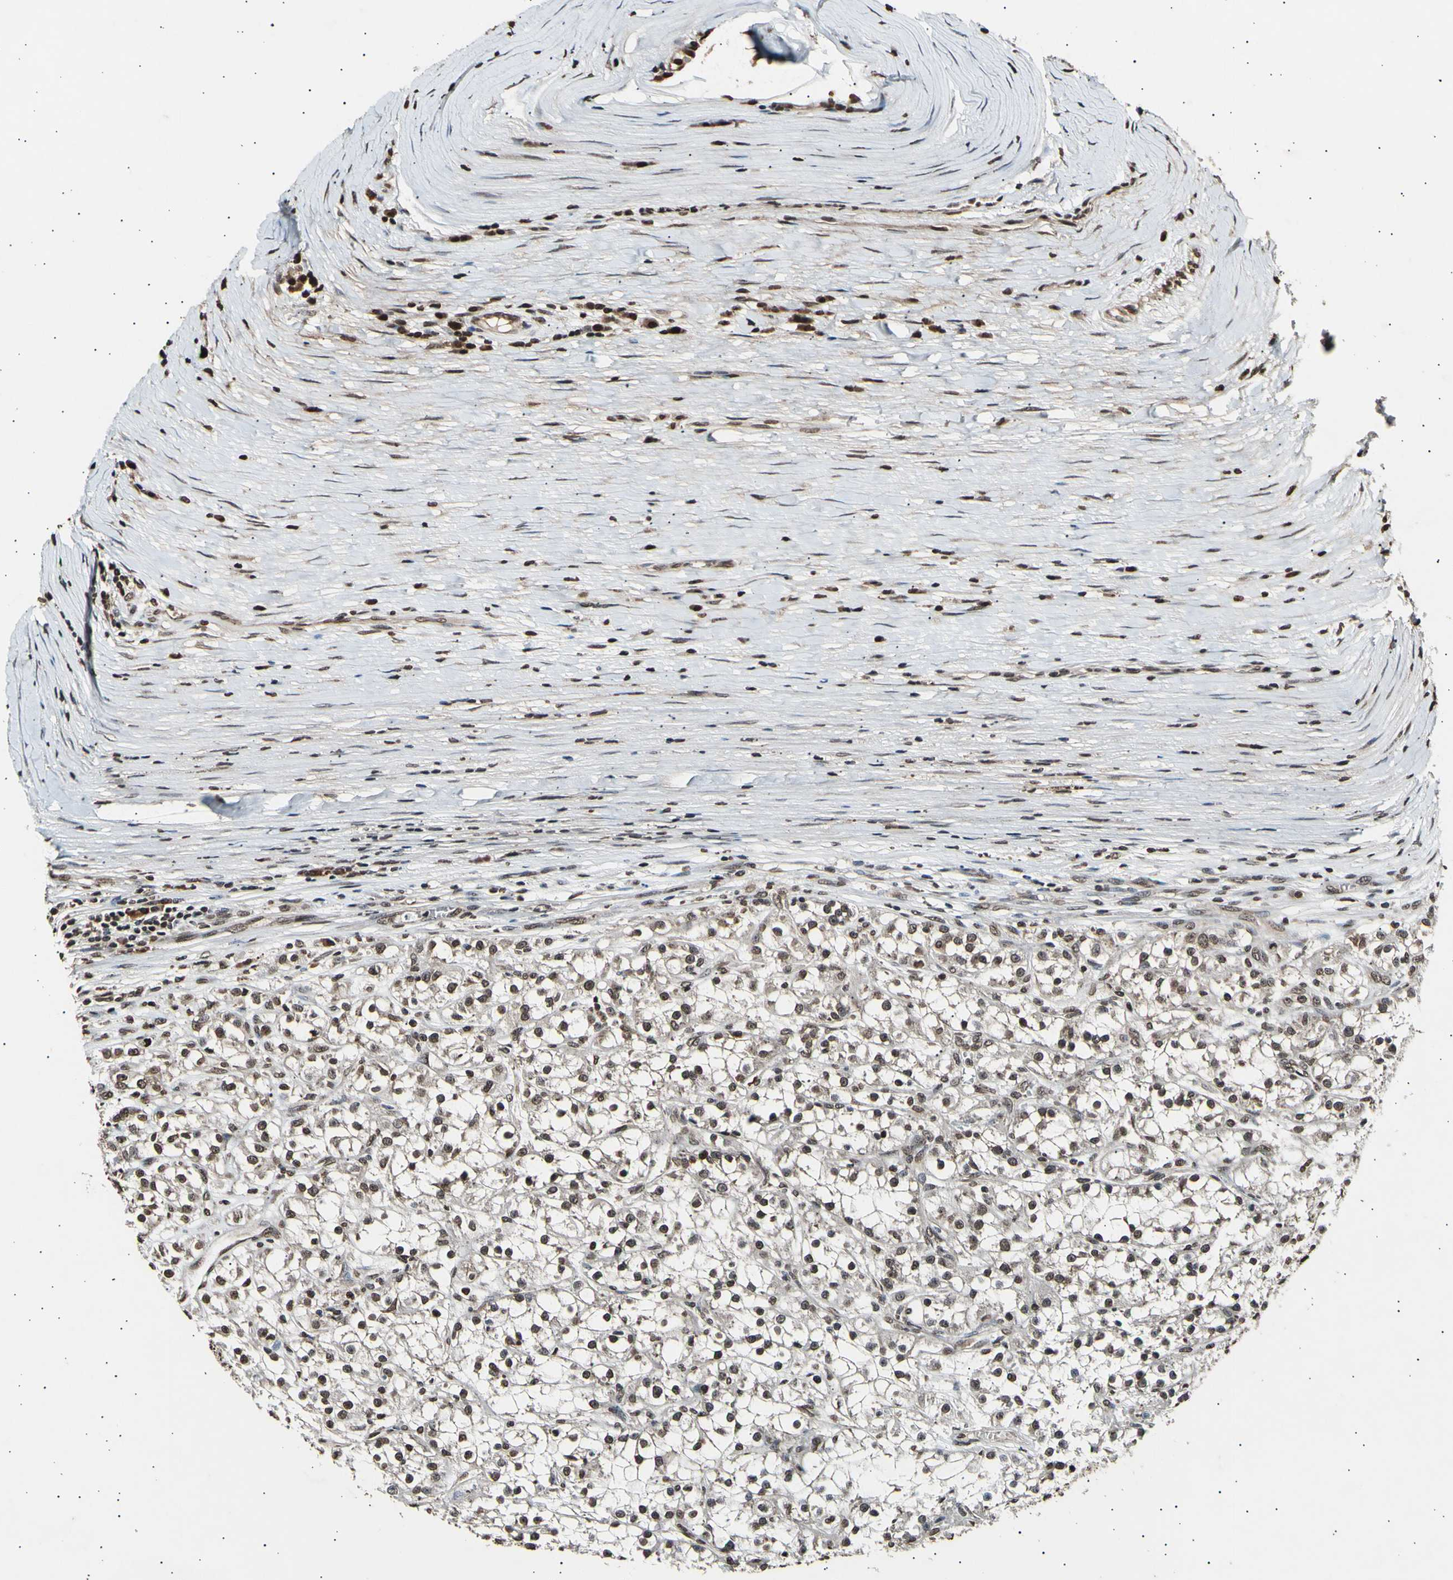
{"staining": {"intensity": "moderate", "quantity": ">75%", "location": "cytoplasmic/membranous,nuclear"}, "tissue": "renal cancer", "cell_type": "Tumor cells", "image_type": "cancer", "snomed": [{"axis": "morphology", "description": "Adenocarcinoma, NOS"}, {"axis": "topography", "description": "Kidney"}], "caption": "A high-resolution photomicrograph shows IHC staining of adenocarcinoma (renal), which reveals moderate cytoplasmic/membranous and nuclear expression in about >75% of tumor cells.", "gene": "ANAPC7", "patient": {"sex": "female", "age": 52}}